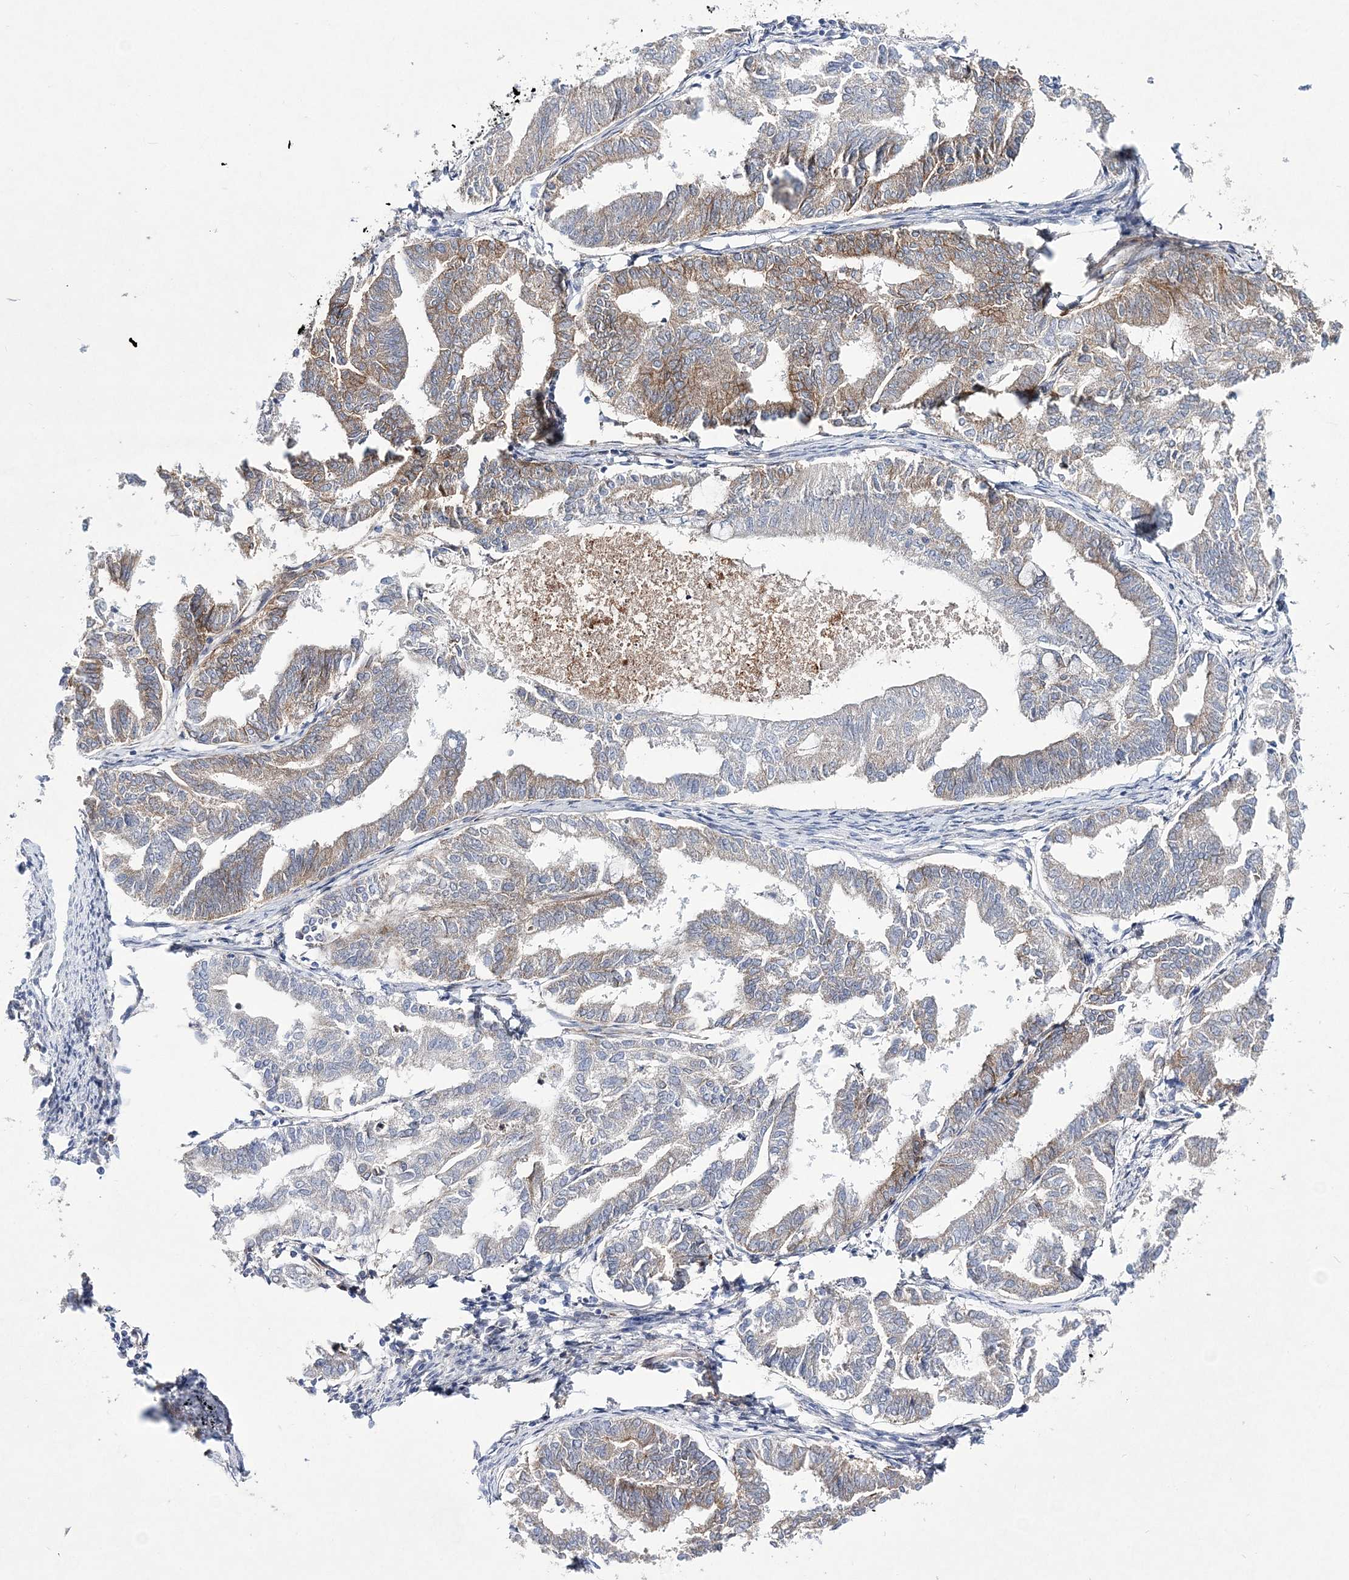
{"staining": {"intensity": "moderate", "quantity": "25%-75%", "location": "cytoplasmic/membranous"}, "tissue": "endometrial cancer", "cell_type": "Tumor cells", "image_type": "cancer", "snomed": [{"axis": "morphology", "description": "Adenocarcinoma, NOS"}, {"axis": "topography", "description": "Endometrium"}], "caption": "High-magnification brightfield microscopy of endometrial adenocarcinoma stained with DAB (brown) and counterstained with hematoxylin (blue). tumor cells exhibit moderate cytoplasmic/membranous expression is present in about25%-75% of cells.", "gene": "ANO1", "patient": {"sex": "female", "age": 79}}